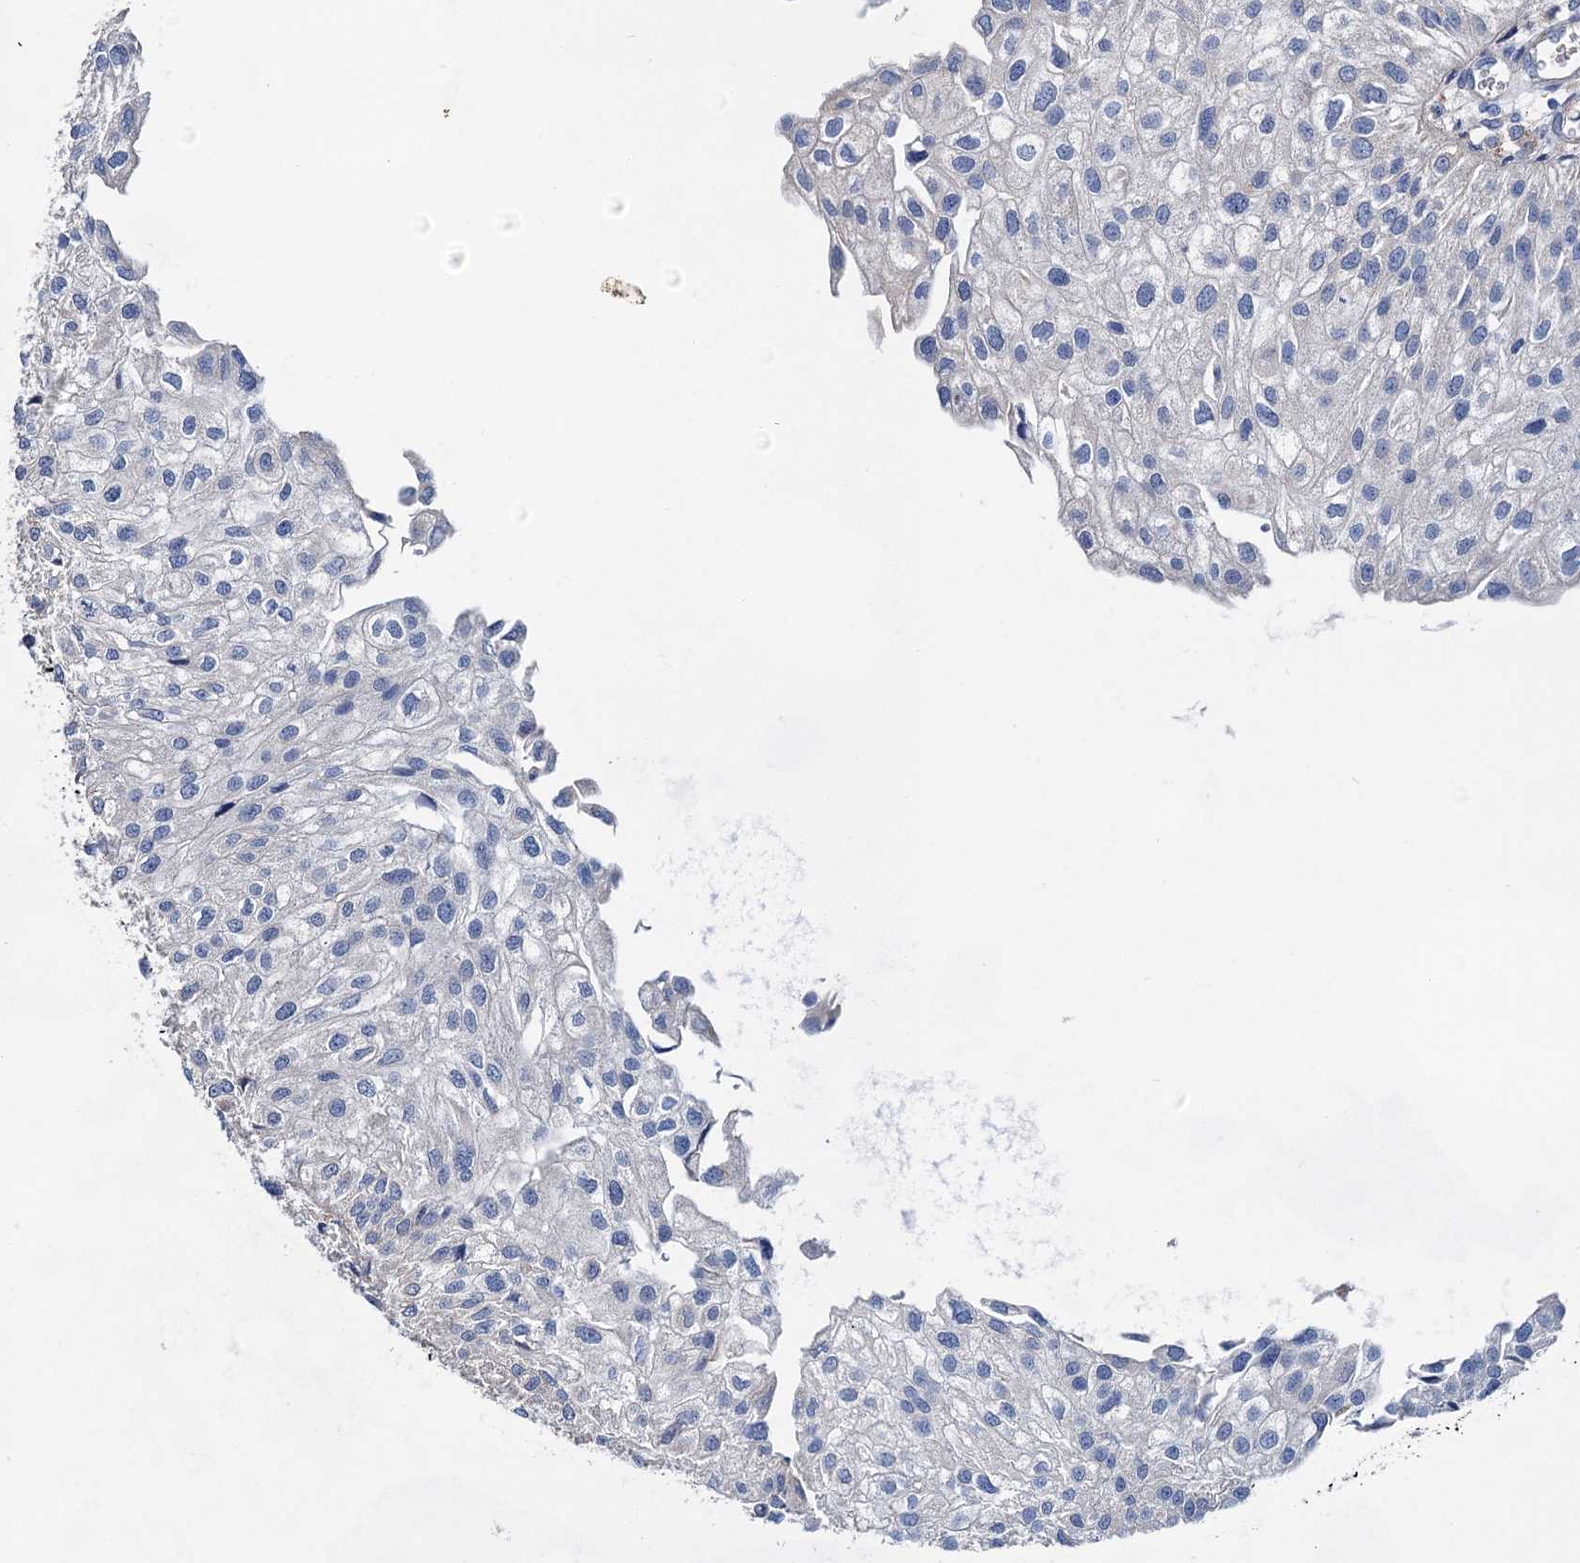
{"staining": {"intensity": "negative", "quantity": "none", "location": "none"}, "tissue": "urothelial cancer", "cell_type": "Tumor cells", "image_type": "cancer", "snomed": [{"axis": "morphology", "description": "Urothelial carcinoma, Low grade"}, {"axis": "topography", "description": "Urinary bladder"}], "caption": "DAB immunohistochemical staining of human urothelial cancer shows no significant positivity in tumor cells.", "gene": "GPR155", "patient": {"sex": "female", "age": 89}}